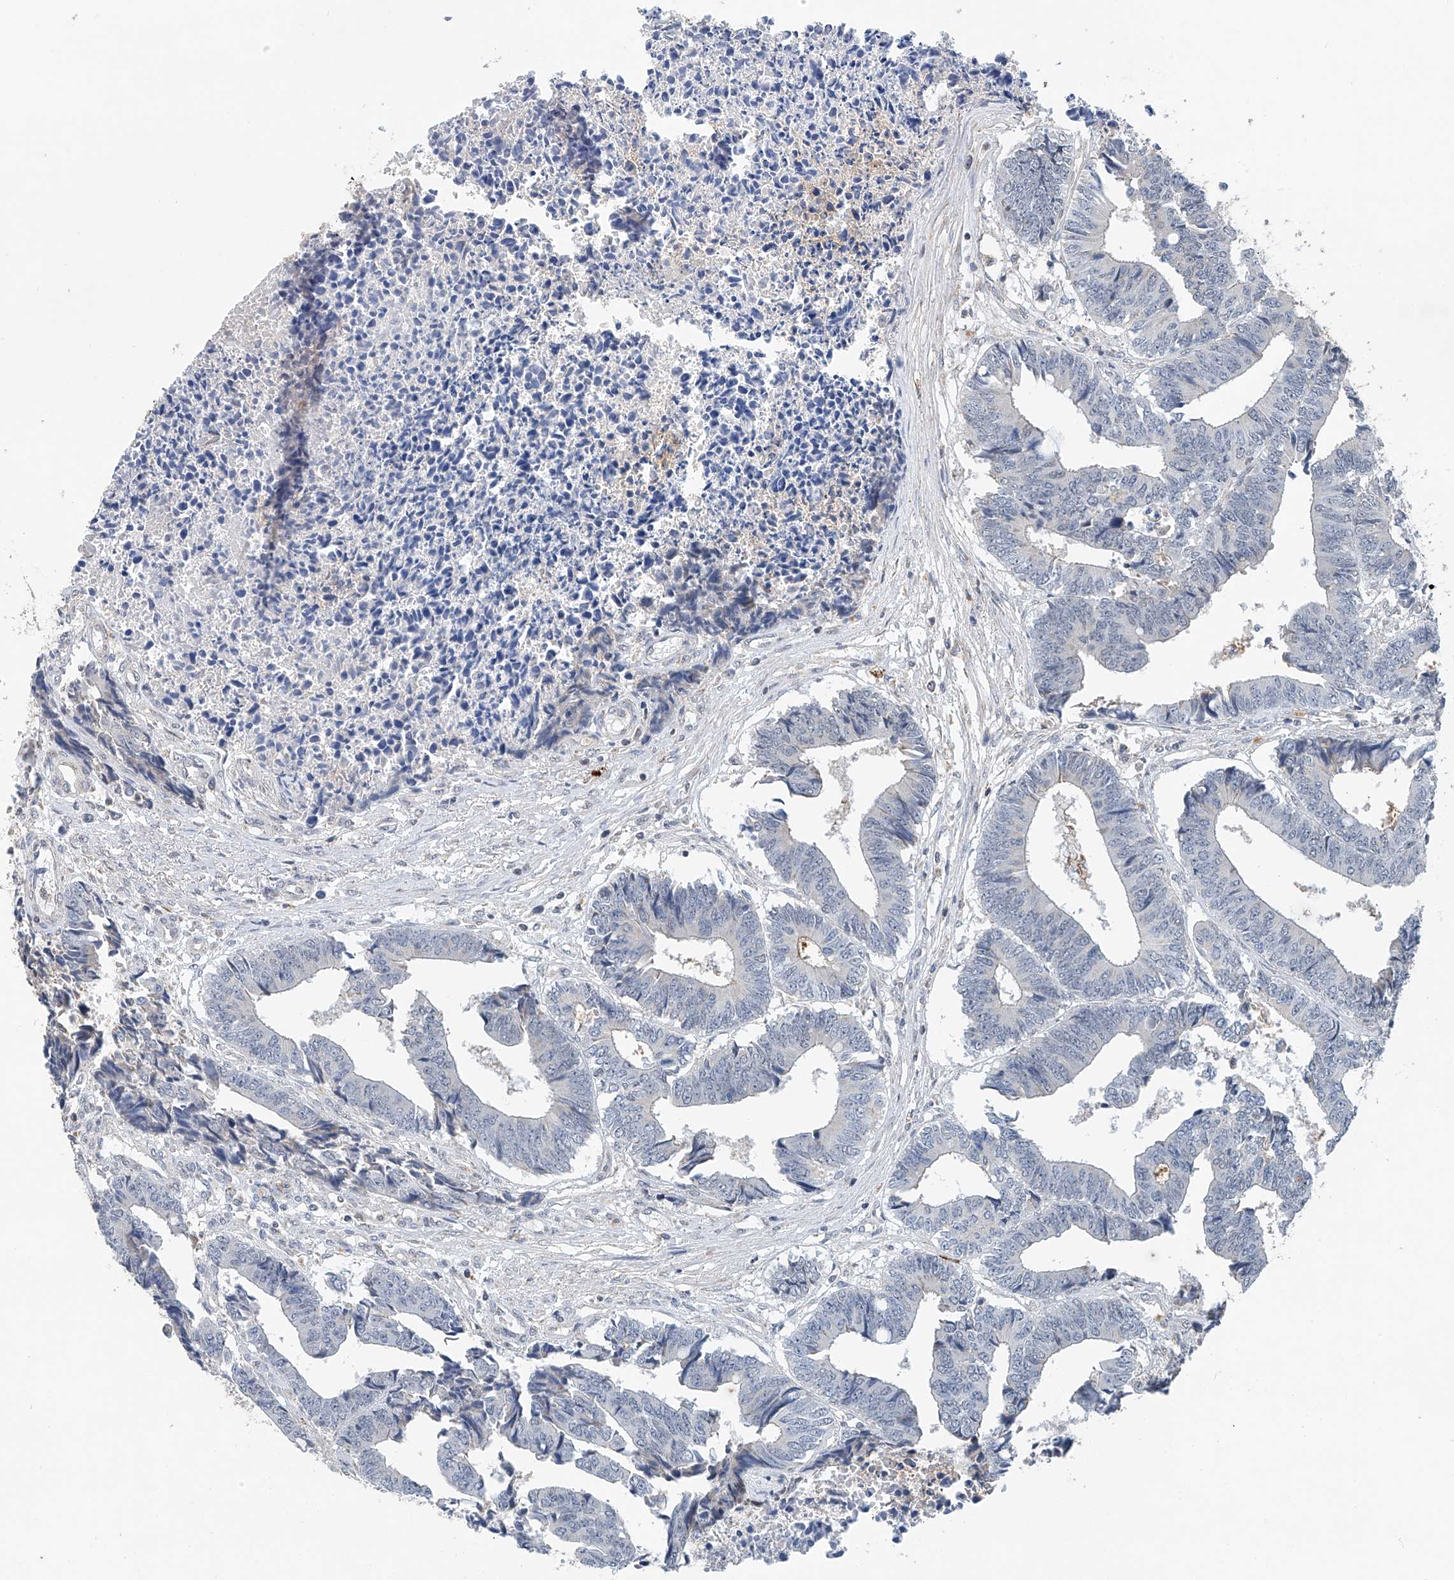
{"staining": {"intensity": "negative", "quantity": "none", "location": "none"}, "tissue": "colorectal cancer", "cell_type": "Tumor cells", "image_type": "cancer", "snomed": [{"axis": "morphology", "description": "Adenocarcinoma, NOS"}, {"axis": "topography", "description": "Rectum"}], "caption": "Human colorectal cancer stained for a protein using immunohistochemistry demonstrates no expression in tumor cells.", "gene": "KLF15", "patient": {"sex": "male", "age": 84}}